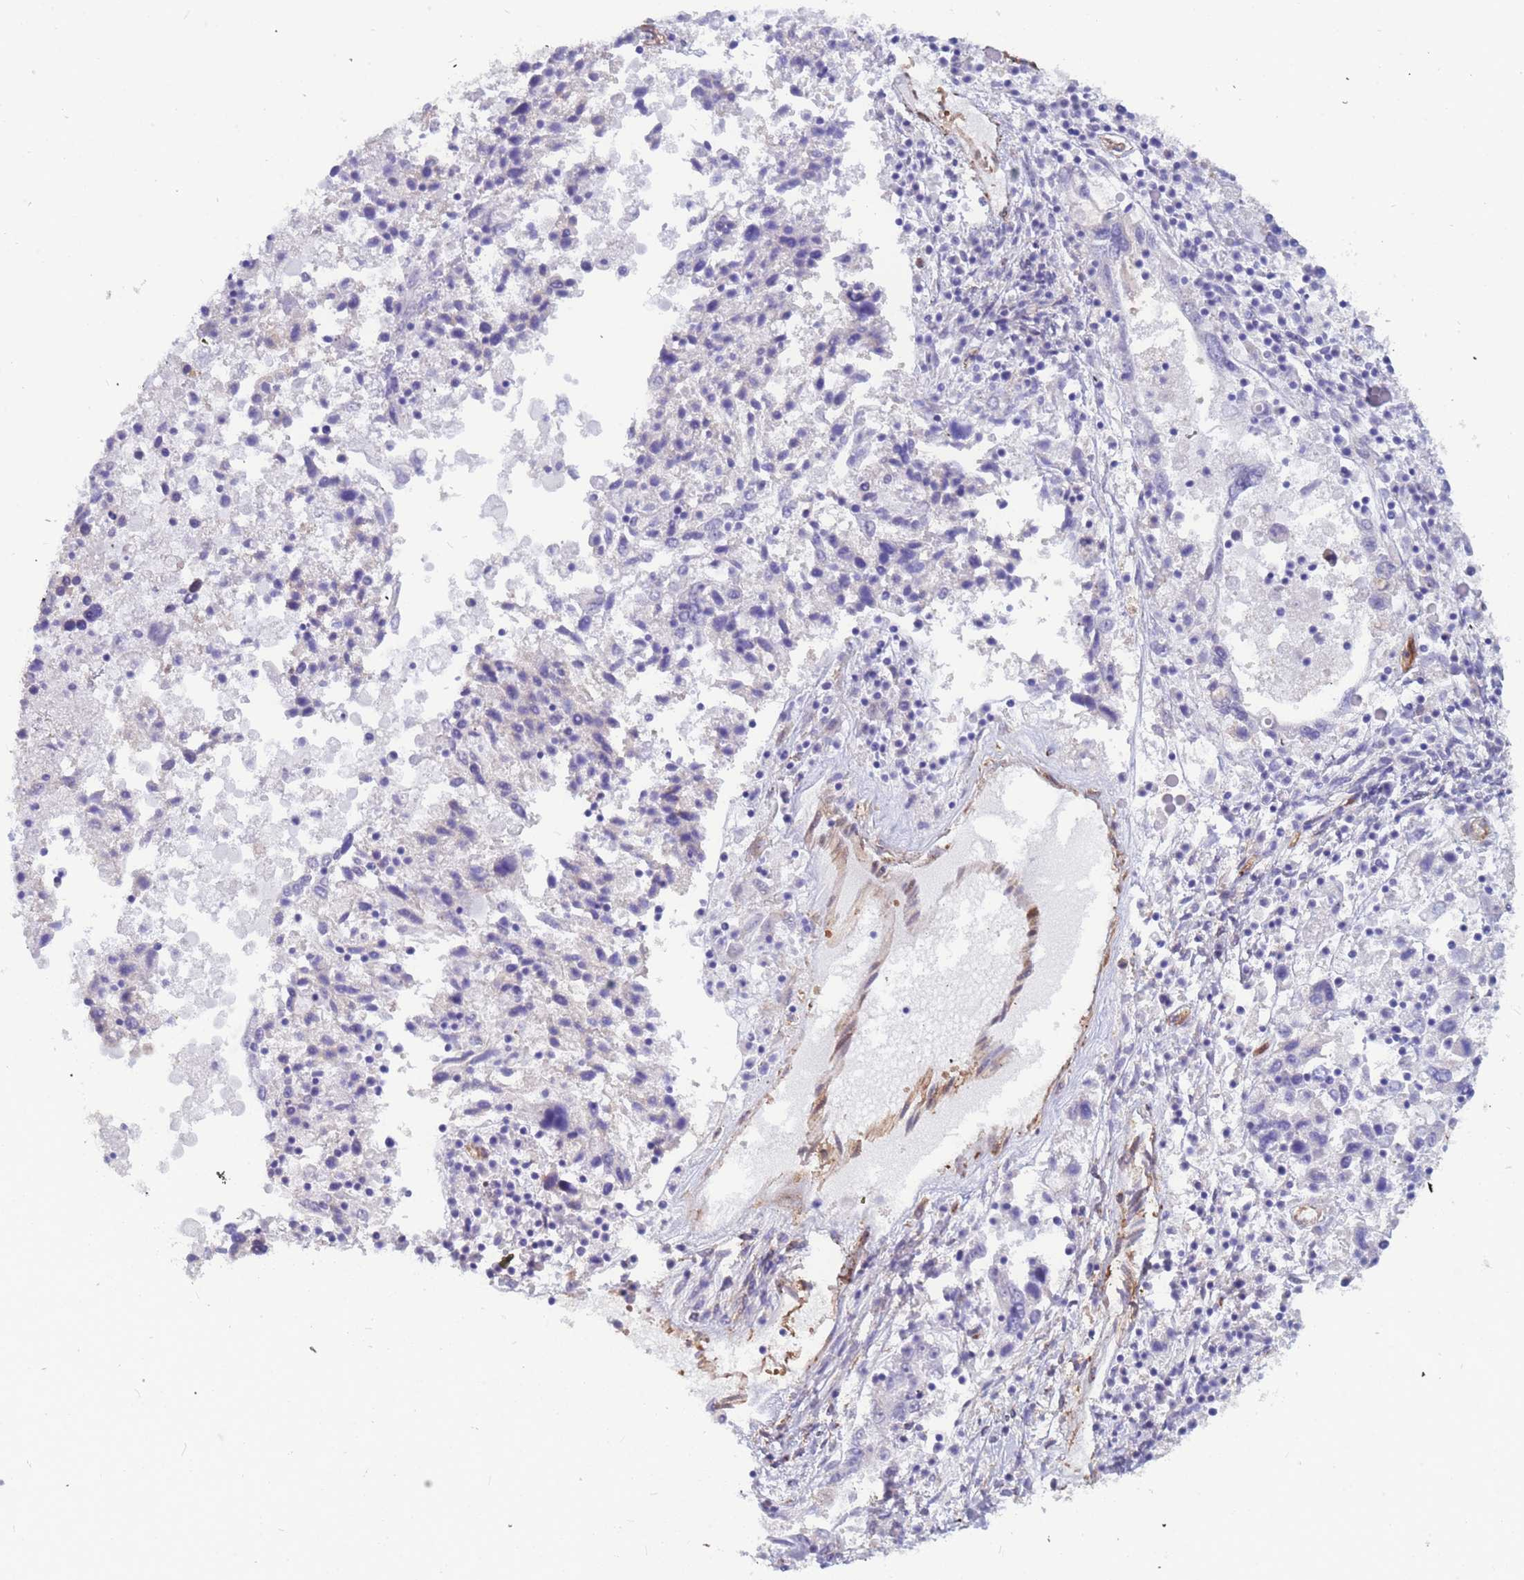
{"staining": {"intensity": "negative", "quantity": "none", "location": "none"}, "tissue": "ovarian cancer", "cell_type": "Tumor cells", "image_type": "cancer", "snomed": [{"axis": "morphology", "description": "Carcinoma, endometroid"}, {"axis": "topography", "description": "Ovary"}], "caption": "This is a histopathology image of IHC staining of endometroid carcinoma (ovarian), which shows no staining in tumor cells. The staining is performed using DAB brown chromogen with nuclei counter-stained in using hematoxylin.", "gene": "EHD2", "patient": {"sex": "female", "age": 62}}